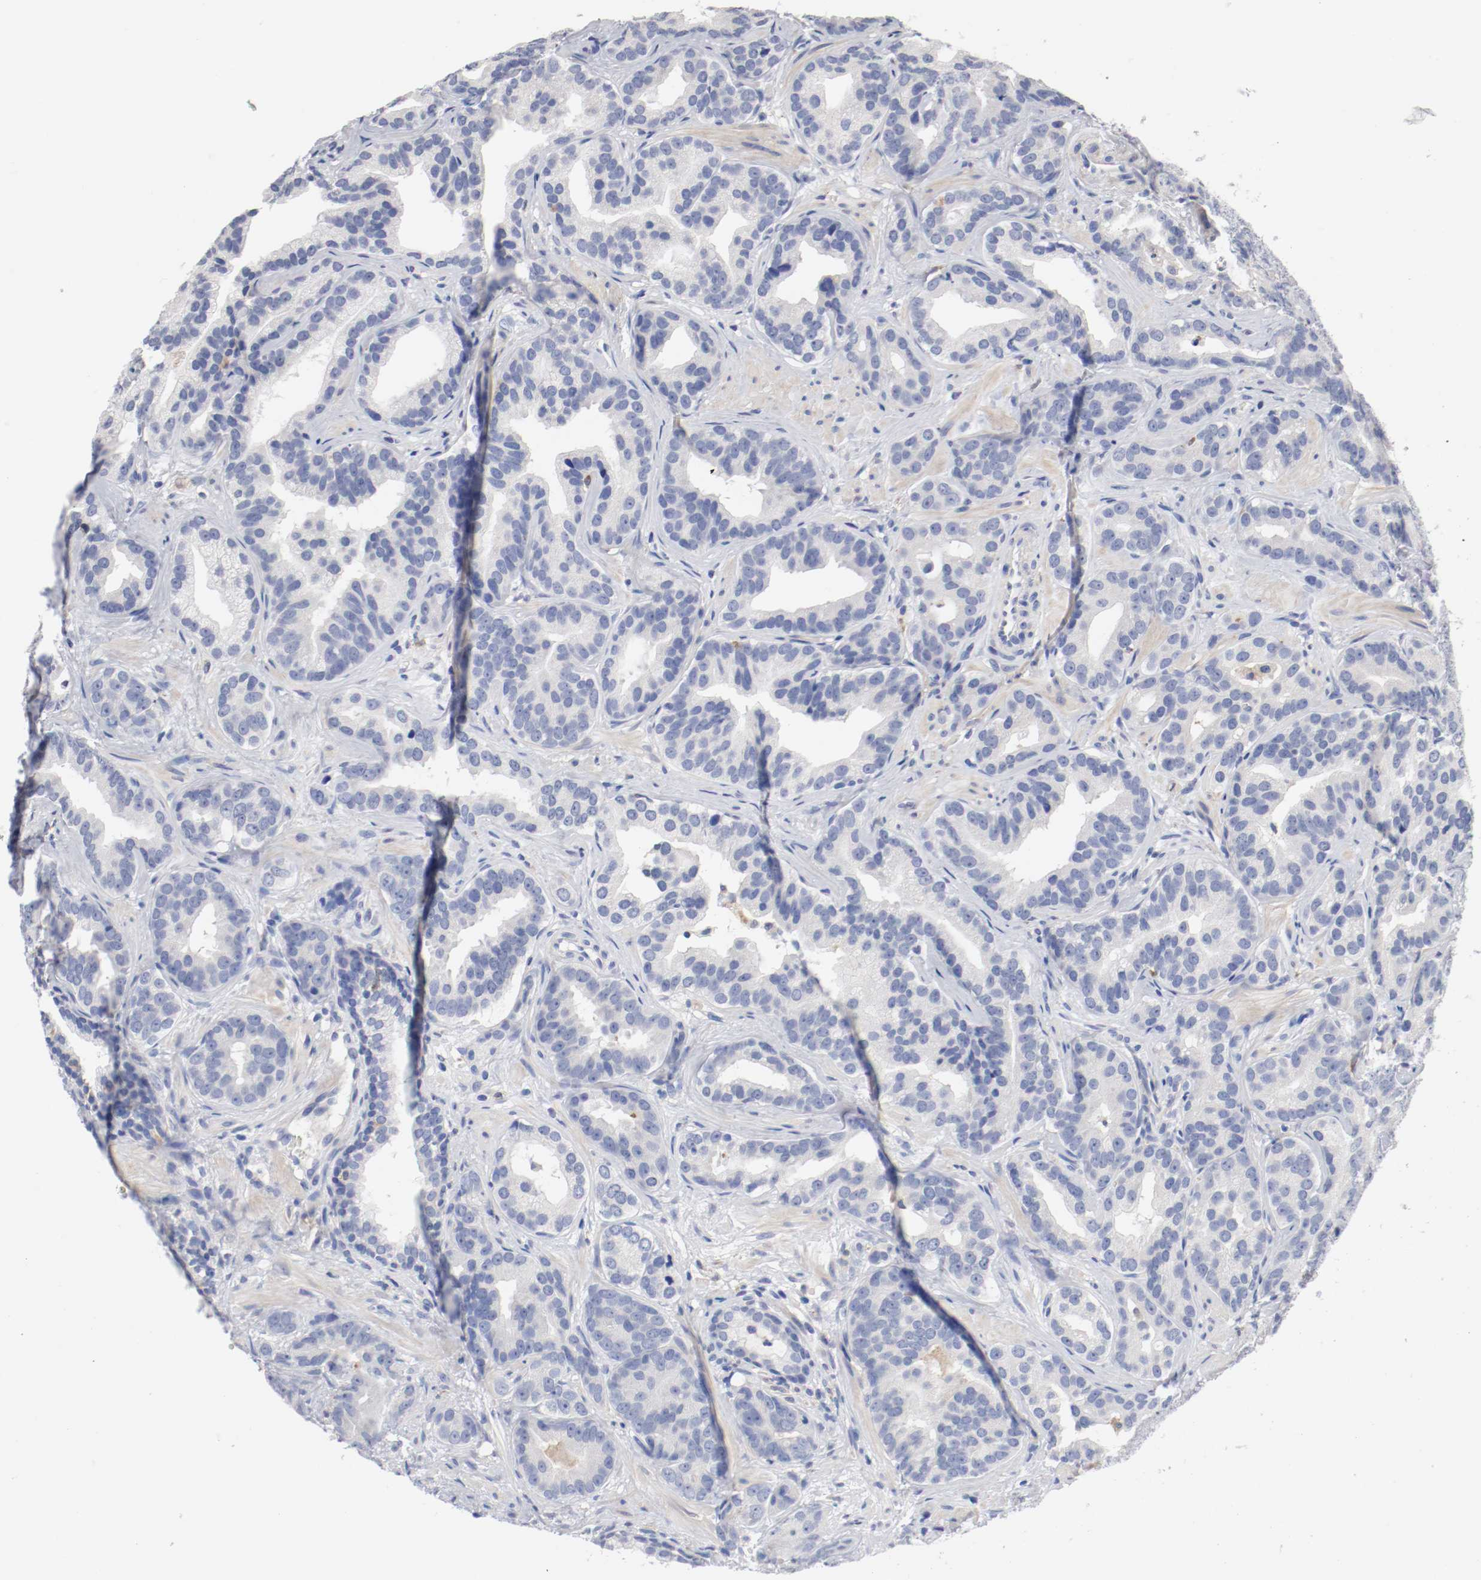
{"staining": {"intensity": "negative", "quantity": "none", "location": "none"}, "tissue": "prostate cancer", "cell_type": "Tumor cells", "image_type": "cancer", "snomed": [{"axis": "morphology", "description": "Adenocarcinoma, Low grade"}, {"axis": "topography", "description": "Prostate"}], "caption": "Prostate adenocarcinoma (low-grade) was stained to show a protein in brown. There is no significant positivity in tumor cells.", "gene": "FGFBP1", "patient": {"sex": "male", "age": 59}}